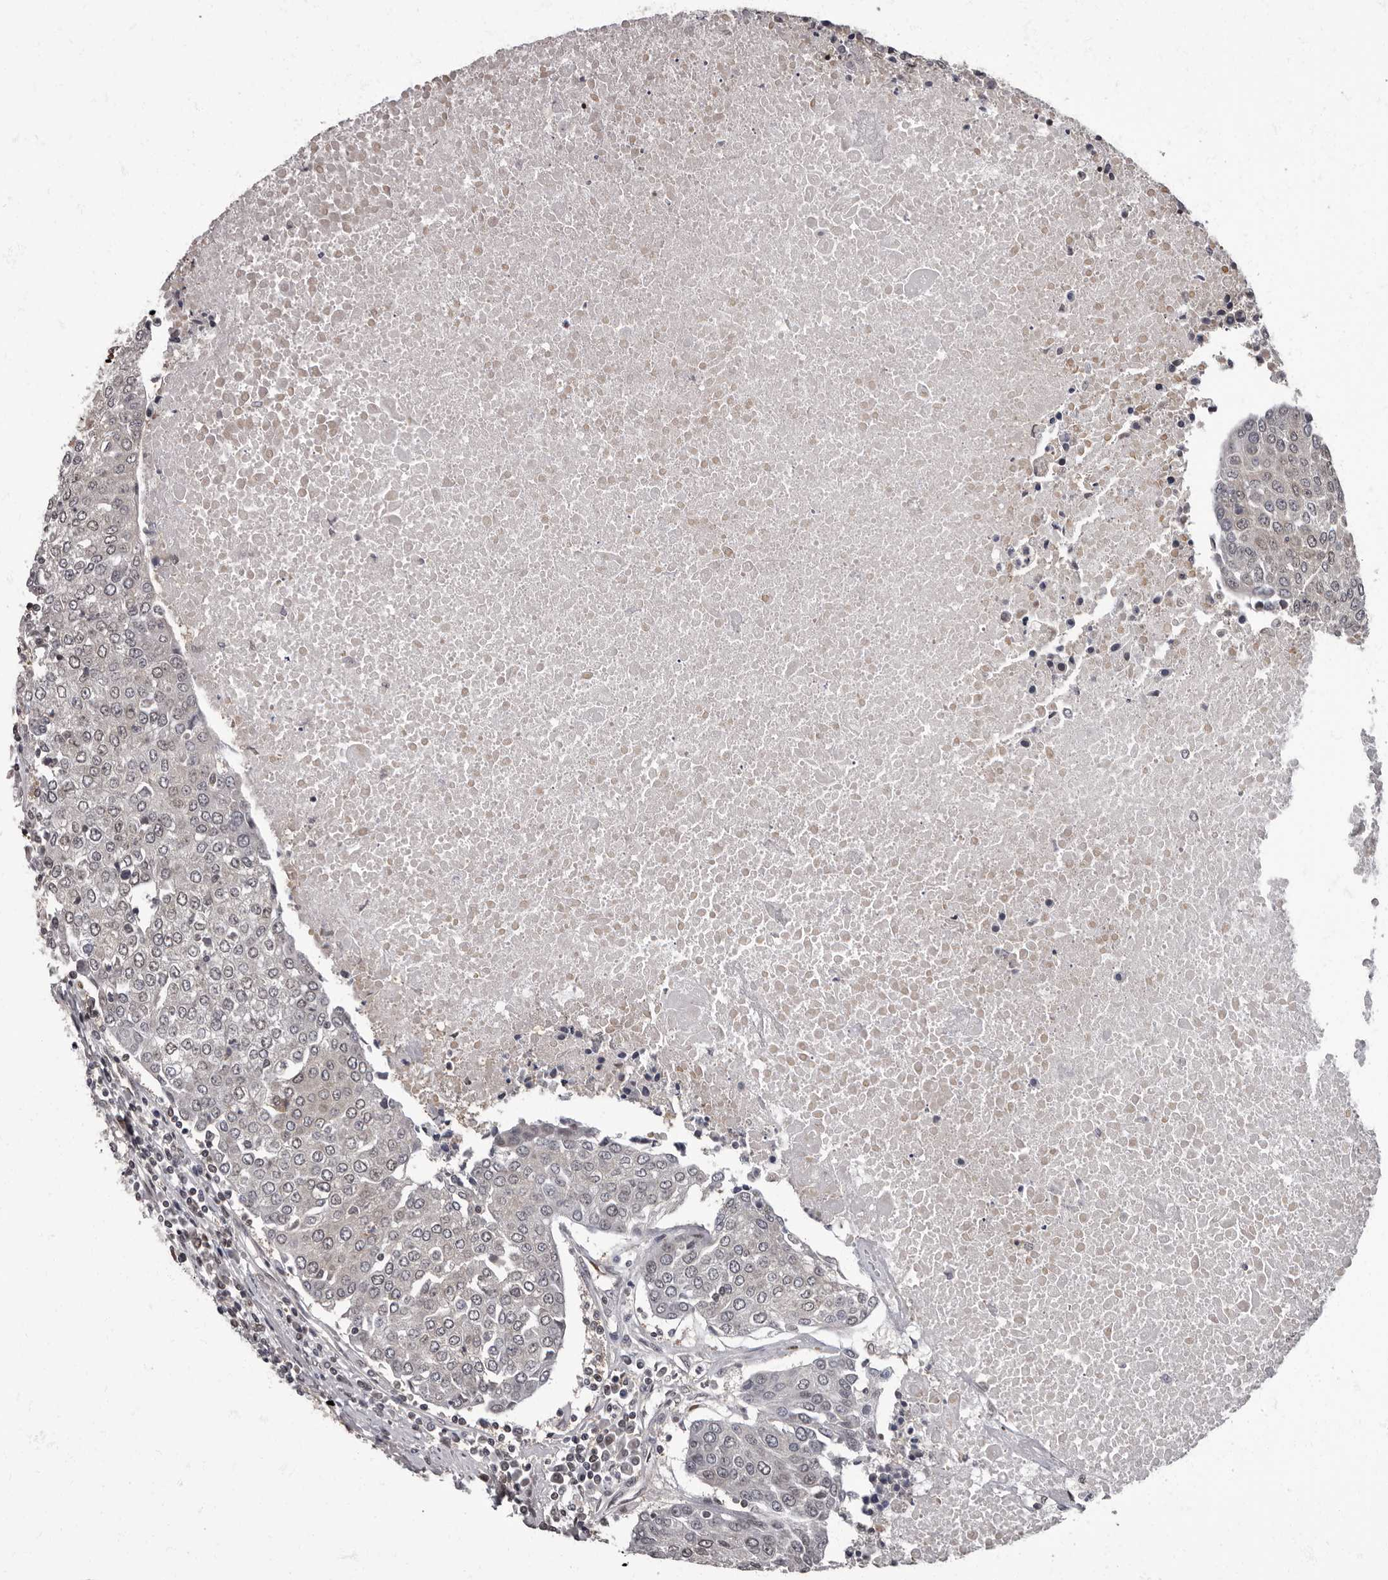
{"staining": {"intensity": "weak", "quantity": "25%-75%", "location": "nuclear"}, "tissue": "urothelial cancer", "cell_type": "Tumor cells", "image_type": "cancer", "snomed": [{"axis": "morphology", "description": "Urothelial carcinoma, High grade"}, {"axis": "topography", "description": "Urinary bladder"}], "caption": "Immunohistochemistry micrograph of neoplastic tissue: urothelial carcinoma (high-grade) stained using IHC demonstrates low levels of weak protein expression localized specifically in the nuclear of tumor cells, appearing as a nuclear brown color.", "gene": "C1orf50", "patient": {"sex": "female", "age": 85}}